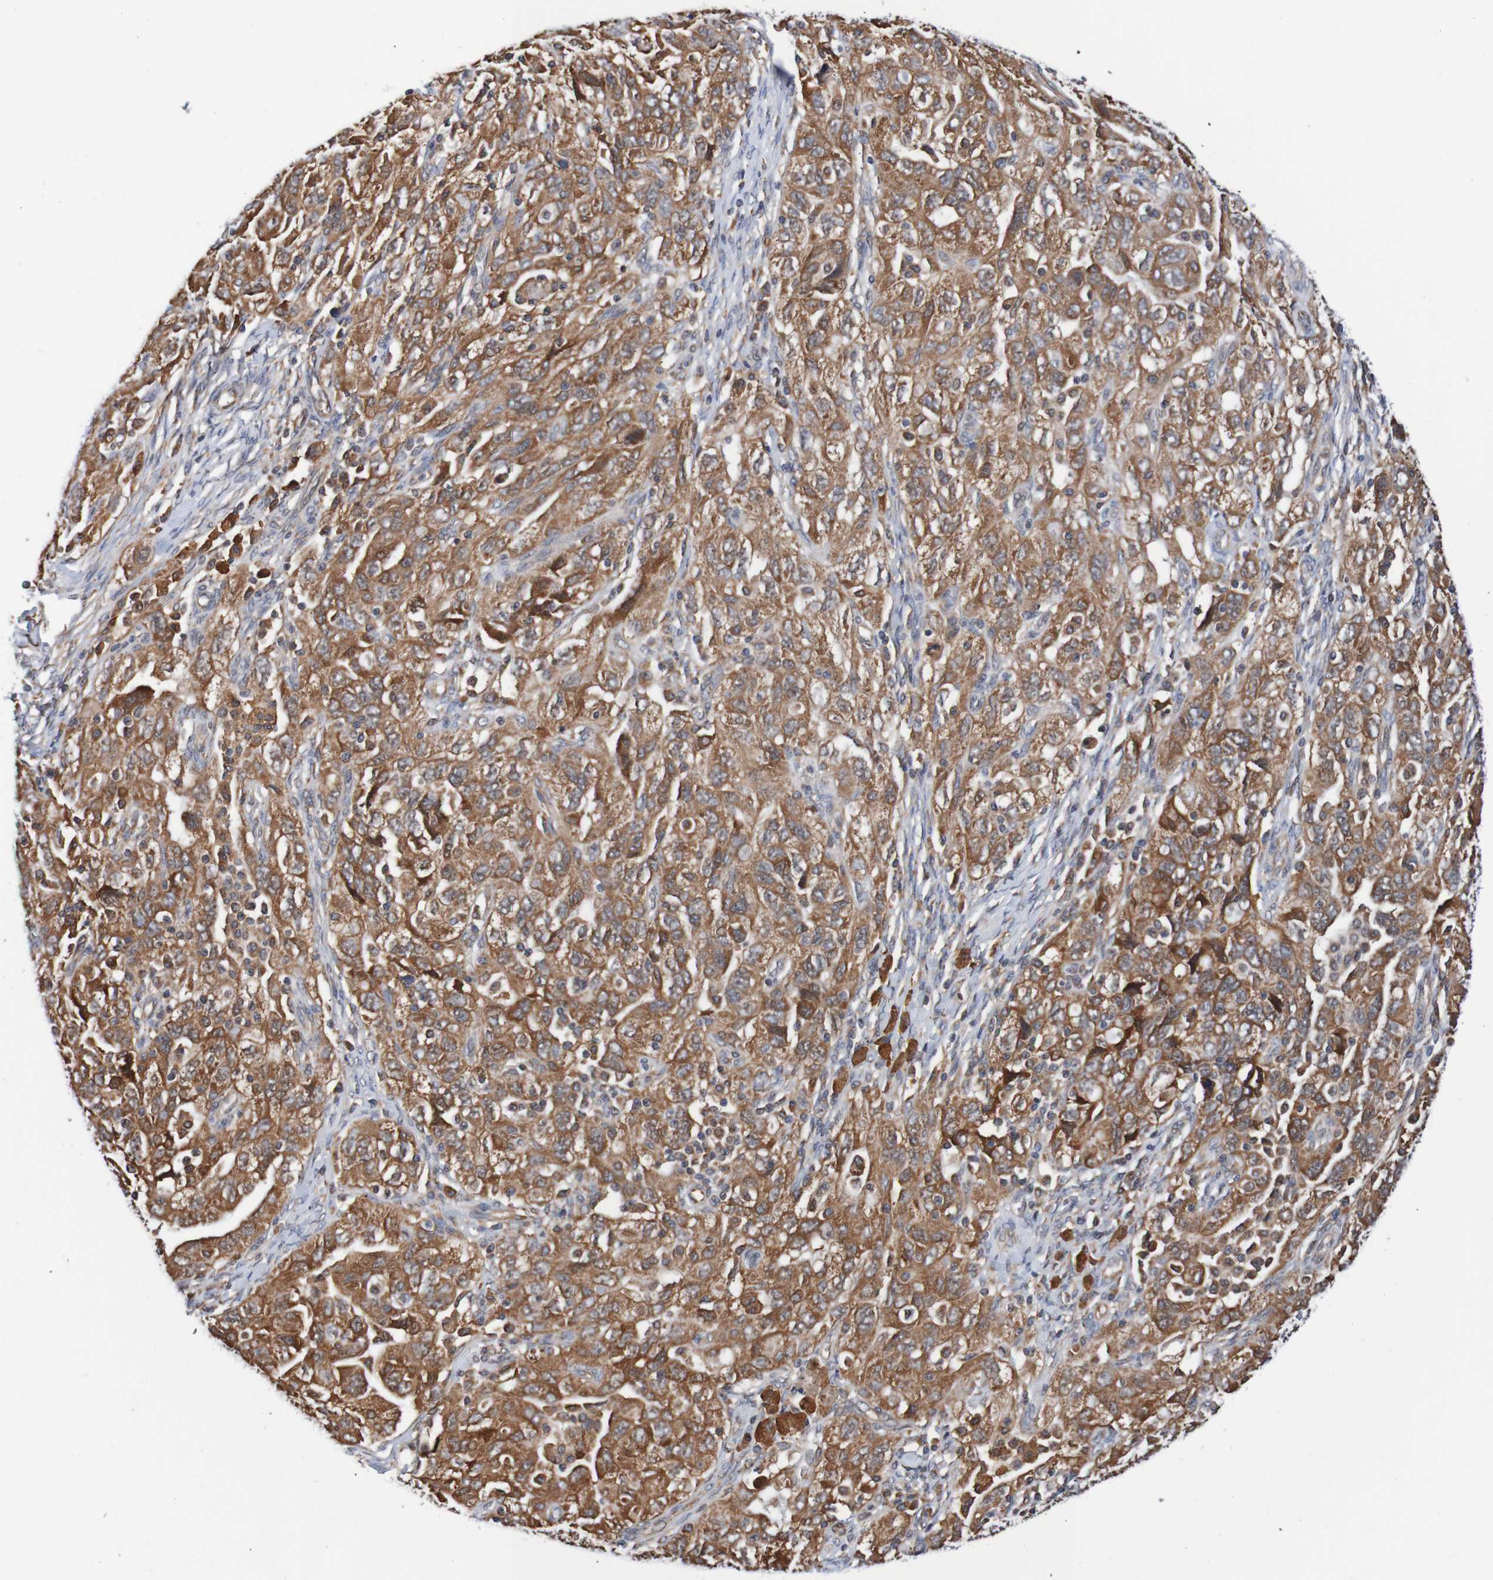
{"staining": {"intensity": "moderate", "quantity": ">75%", "location": "cytoplasmic/membranous"}, "tissue": "ovarian cancer", "cell_type": "Tumor cells", "image_type": "cancer", "snomed": [{"axis": "morphology", "description": "Carcinoma, NOS"}, {"axis": "morphology", "description": "Cystadenocarcinoma, serous, NOS"}, {"axis": "topography", "description": "Ovary"}], "caption": "Immunohistochemical staining of carcinoma (ovarian) reveals medium levels of moderate cytoplasmic/membranous staining in approximately >75% of tumor cells. (DAB IHC, brown staining for protein, blue staining for nuclei).", "gene": "AXIN1", "patient": {"sex": "female", "age": 69}}